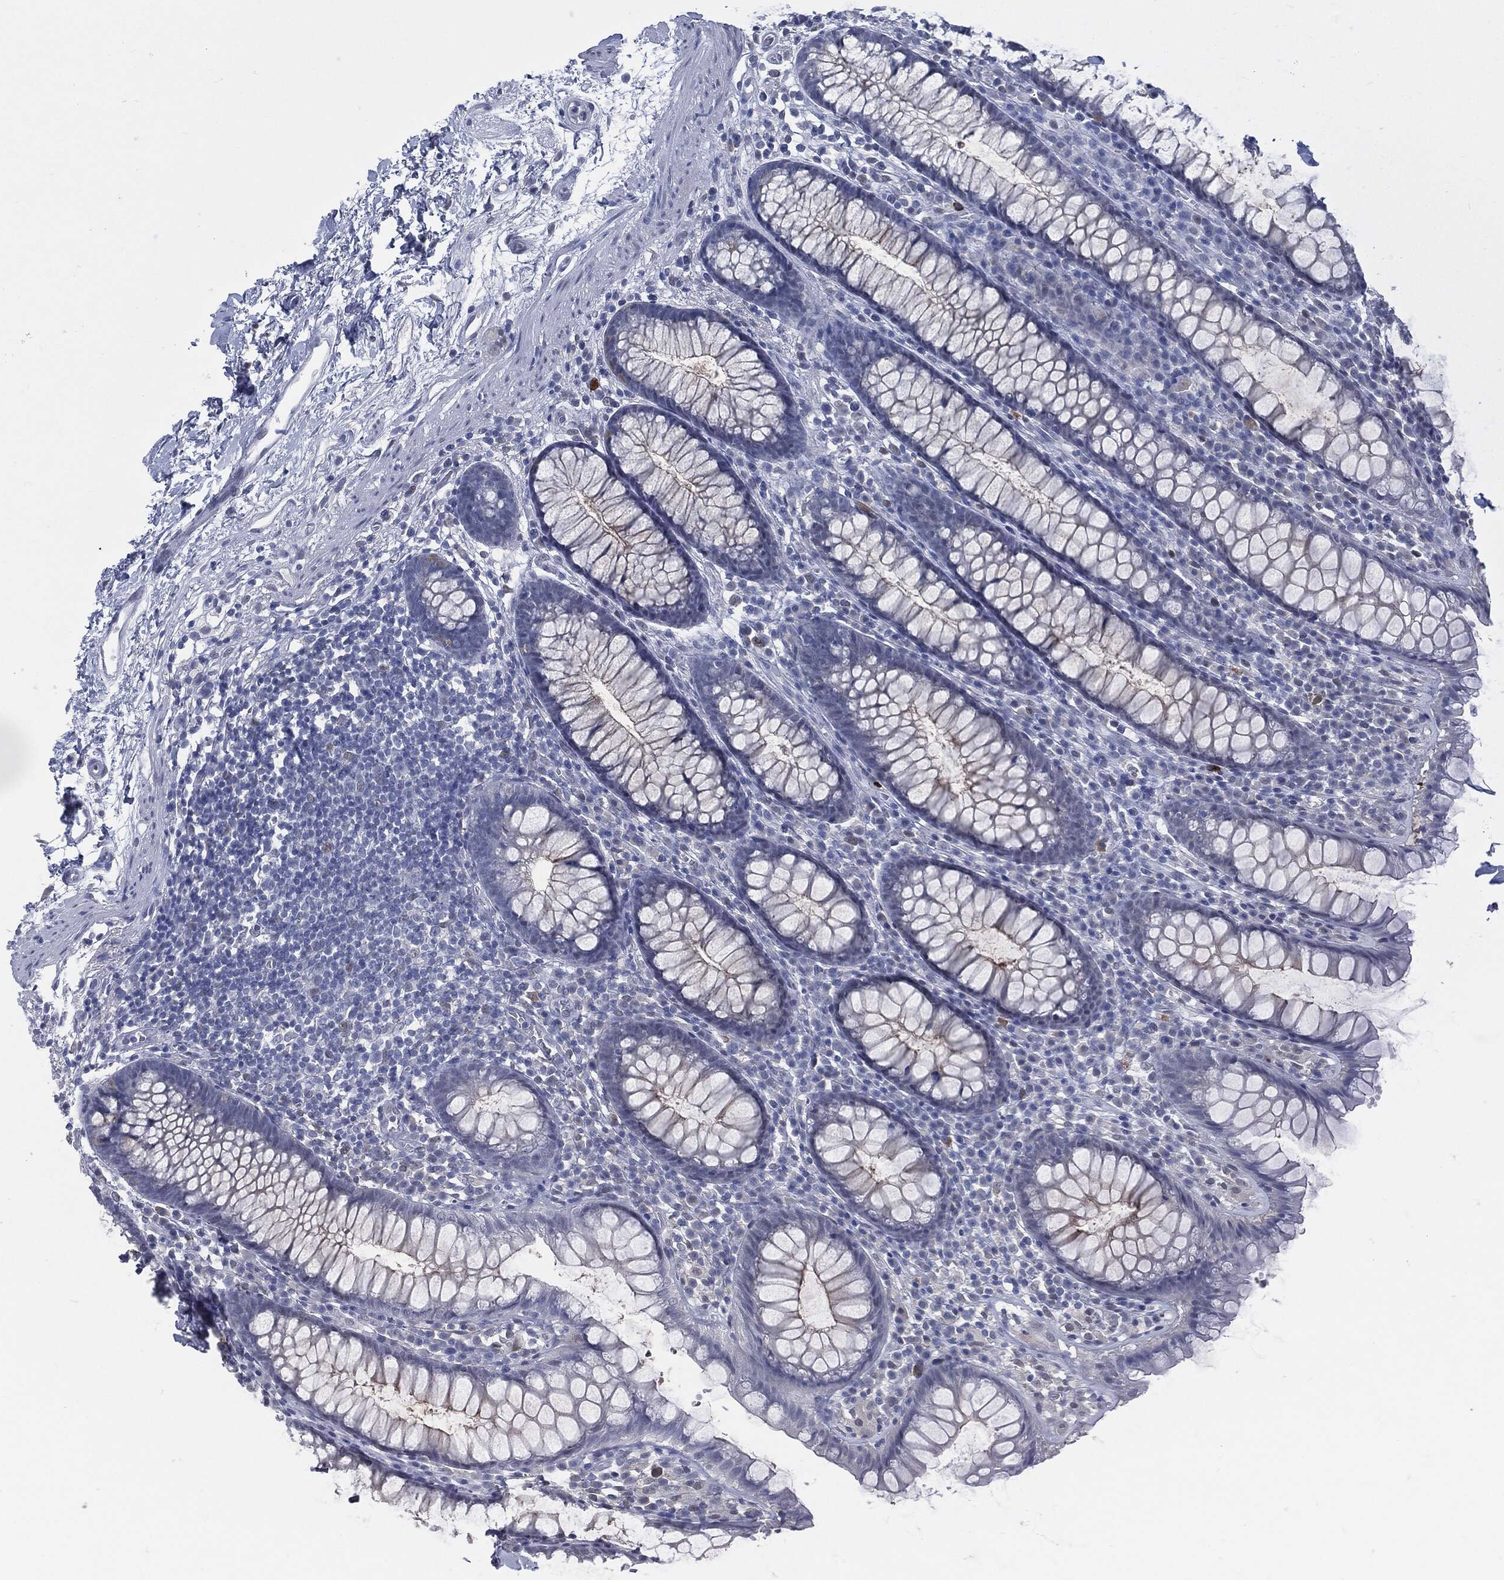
{"staining": {"intensity": "negative", "quantity": "none", "location": "none"}, "tissue": "colon", "cell_type": "Endothelial cells", "image_type": "normal", "snomed": [{"axis": "morphology", "description": "Normal tissue, NOS"}, {"axis": "topography", "description": "Colon"}], "caption": "Endothelial cells show no significant protein expression in normal colon.", "gene": "PROM1", "patient": {"sex": "male", "age": 76}}